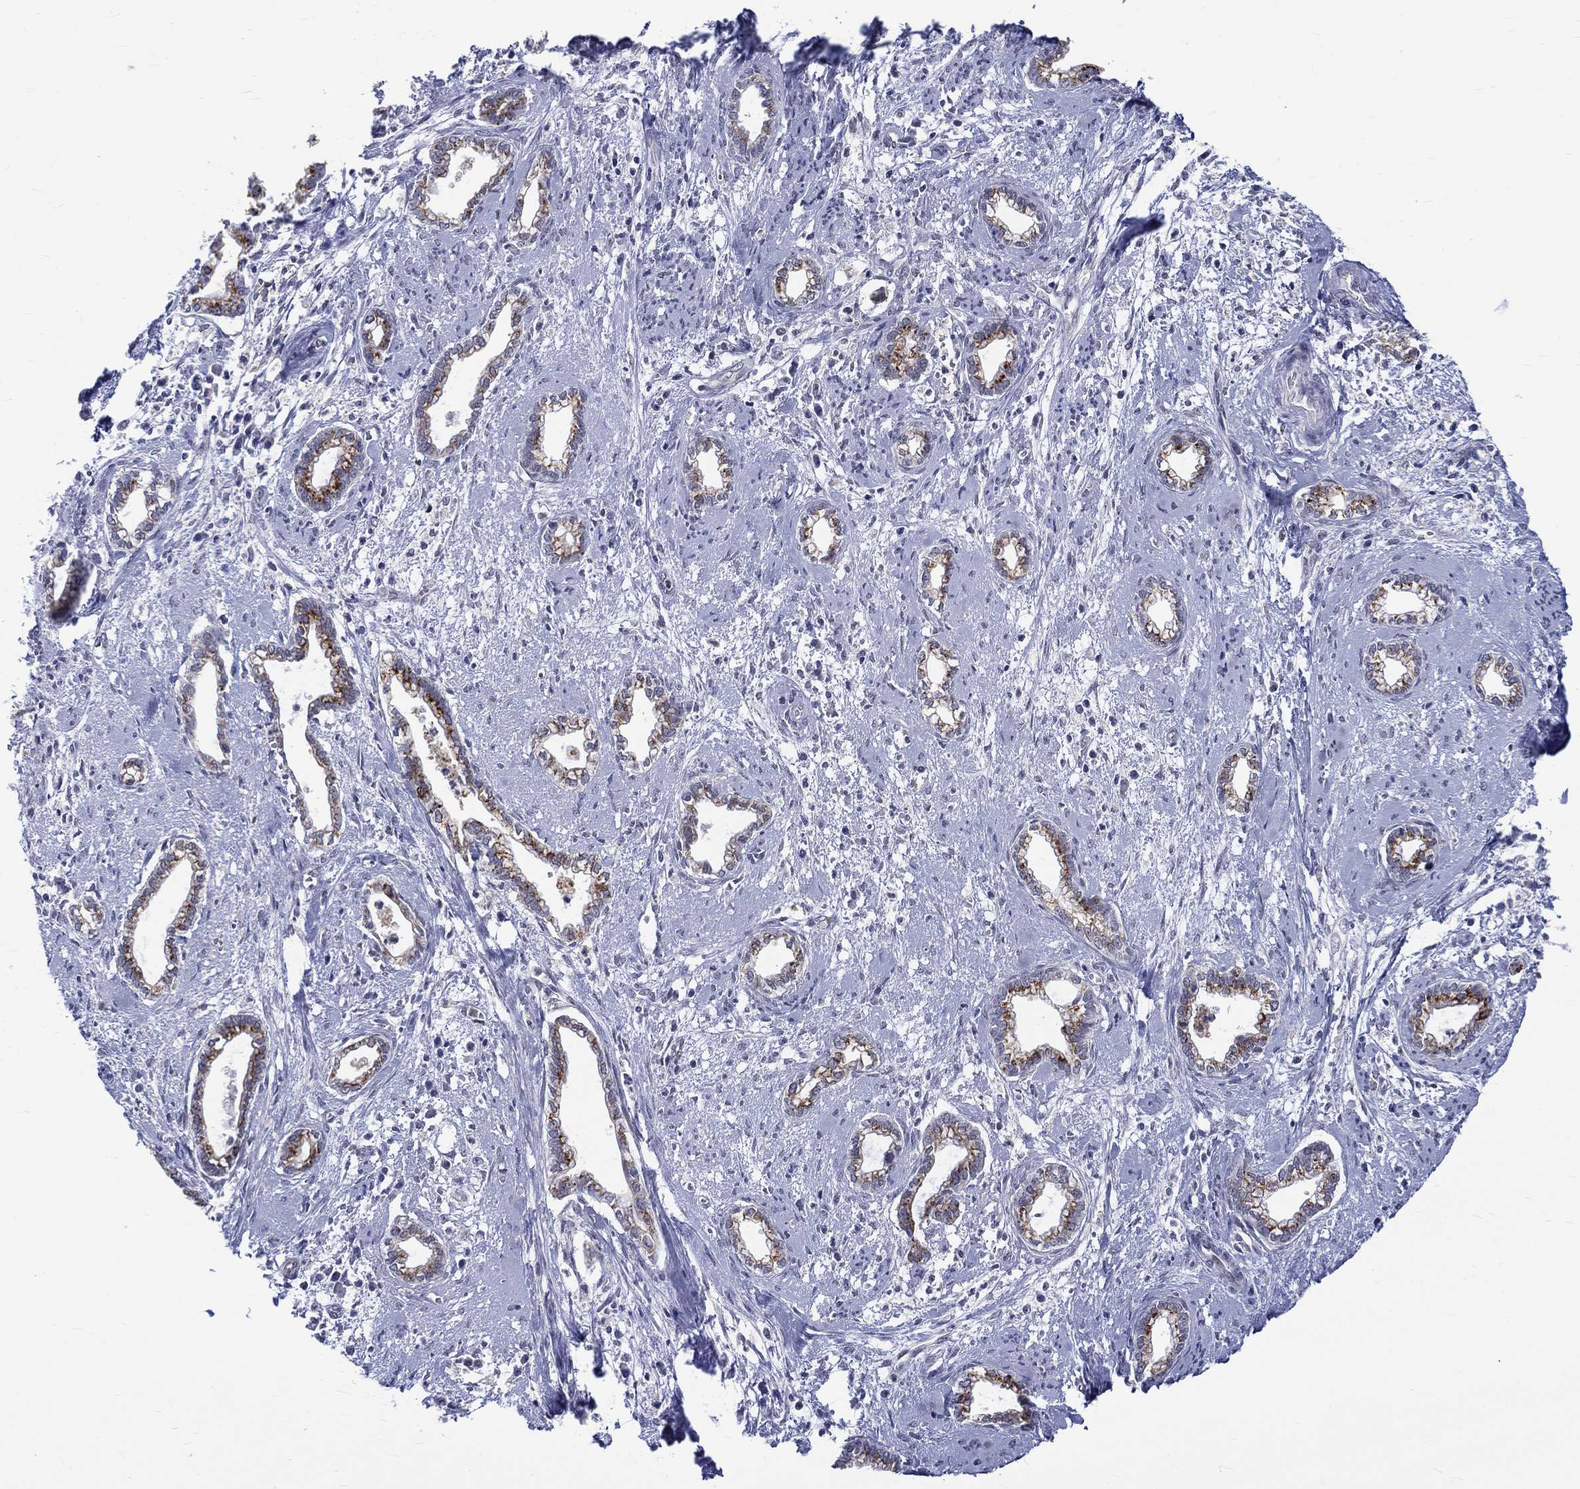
{"staining": {"intensity": "strong", "quantity": "25%-75%", "location": "cytoplasmic/membranous"}, "tissue": "cervical cancer", "cell_type": "Tumor cells", "image_type": "cancer", "snomed": [{"axis": "morphology", "description": "Adenocarcinoma, NOS"}, {"axis": "topography", "description": "Cervix"}], "caption": "IHC (DAB) staining of human cervical cancer (adenocarcinoma) shows strong cytoplasmic/membranous protein staining in approximately 25%-75% of tumor cells.", "gene": "ST6GALNAC1", "patient": {"sex": "female", "age": 62}}